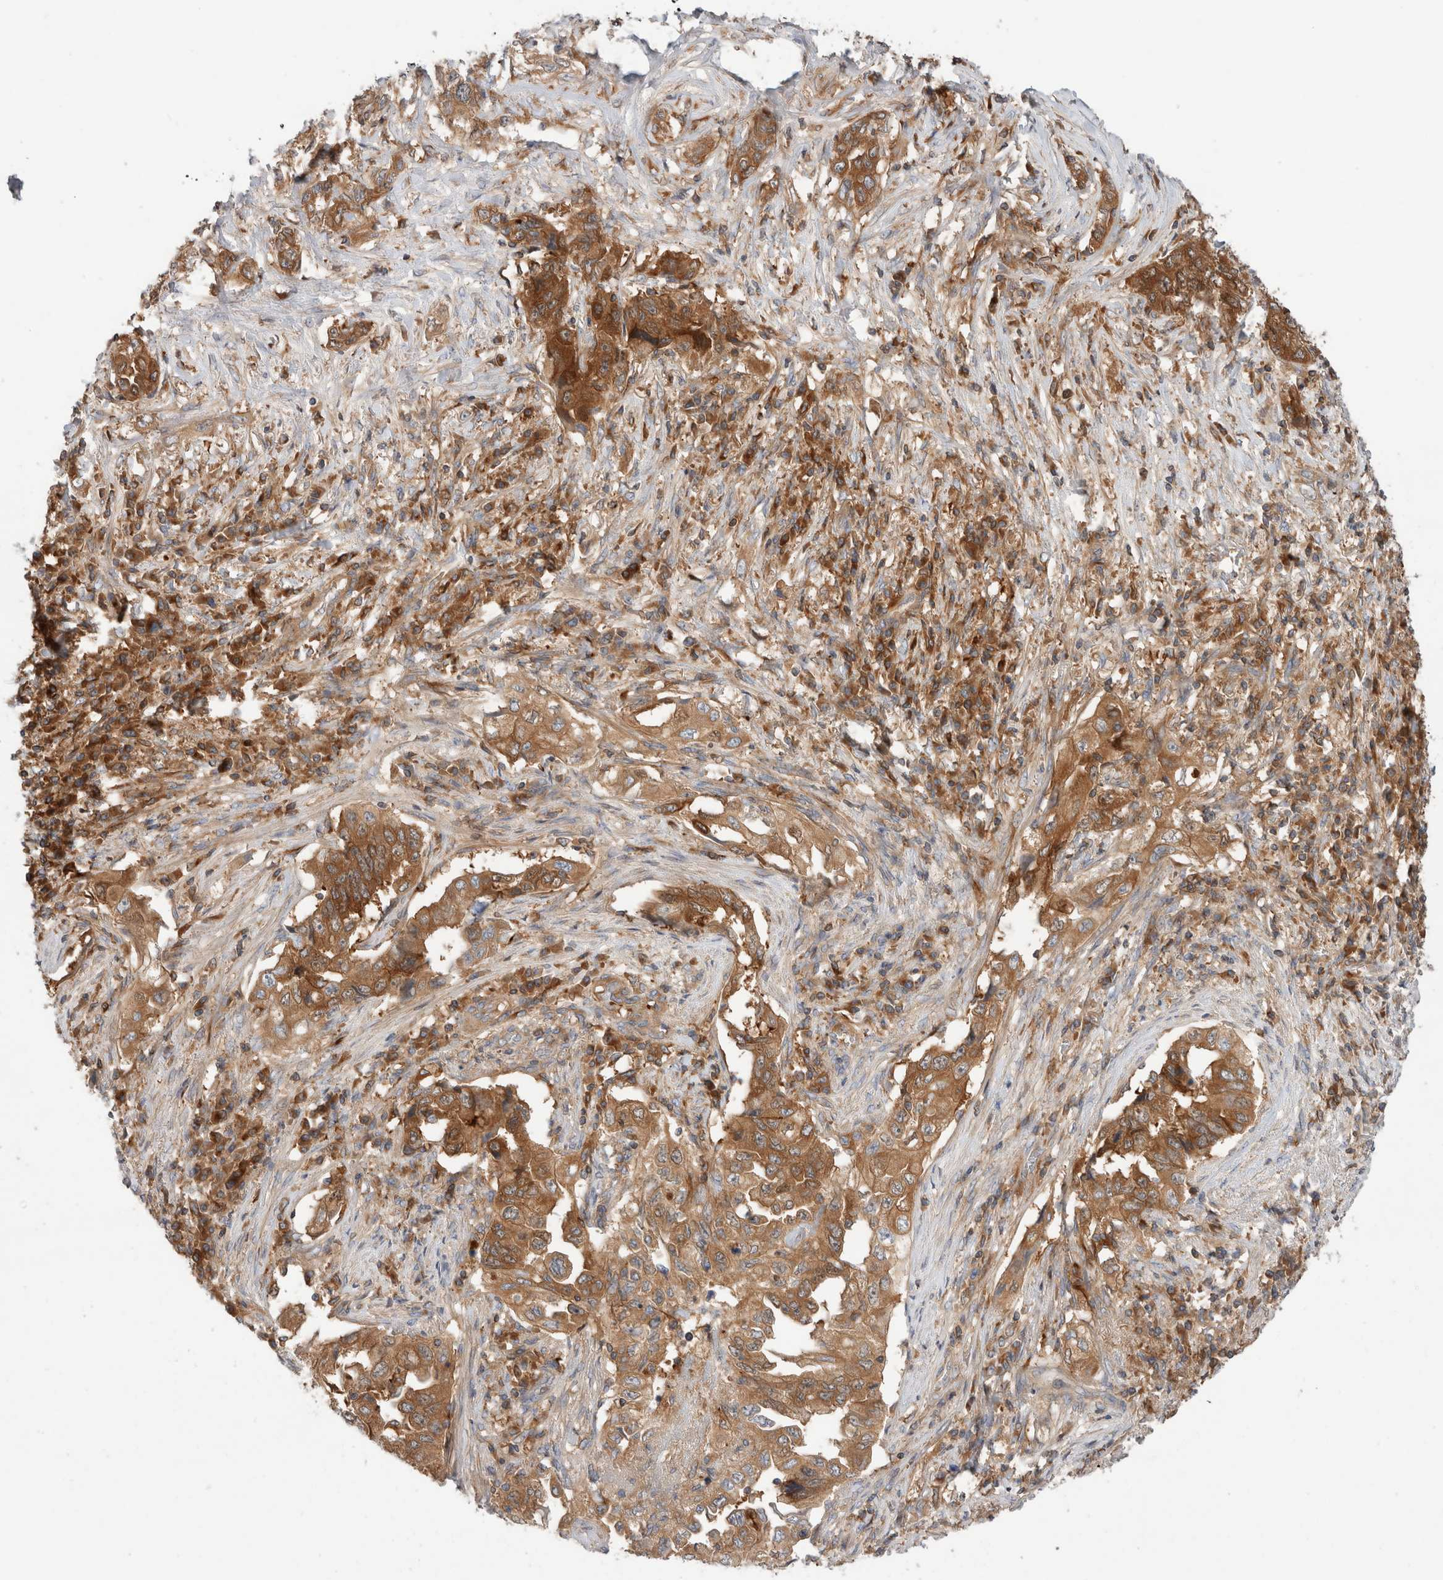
{"staining": {"intensity": "strong", "quantity": "25%-75%", "location": "cytoplasmic/membranous"}, "tissue": "lung cancer", "cell_type": "Tumor cells", "image_type": "cancer", "snomed": [{"axis": "morphology", "description": "Adenocarcinoma, NOS"}, {"axis": "topography", "description": "Lung"}], "caption": "This is a photomicrograph of immunohistochemistry (IHC) staining of lung adenocarcinoma, which shows strong positivity in the cytoplasmic/membranous of tumor cells.", "gene": "KLHL14", "patient": {"sex": "female", "age": 51}}